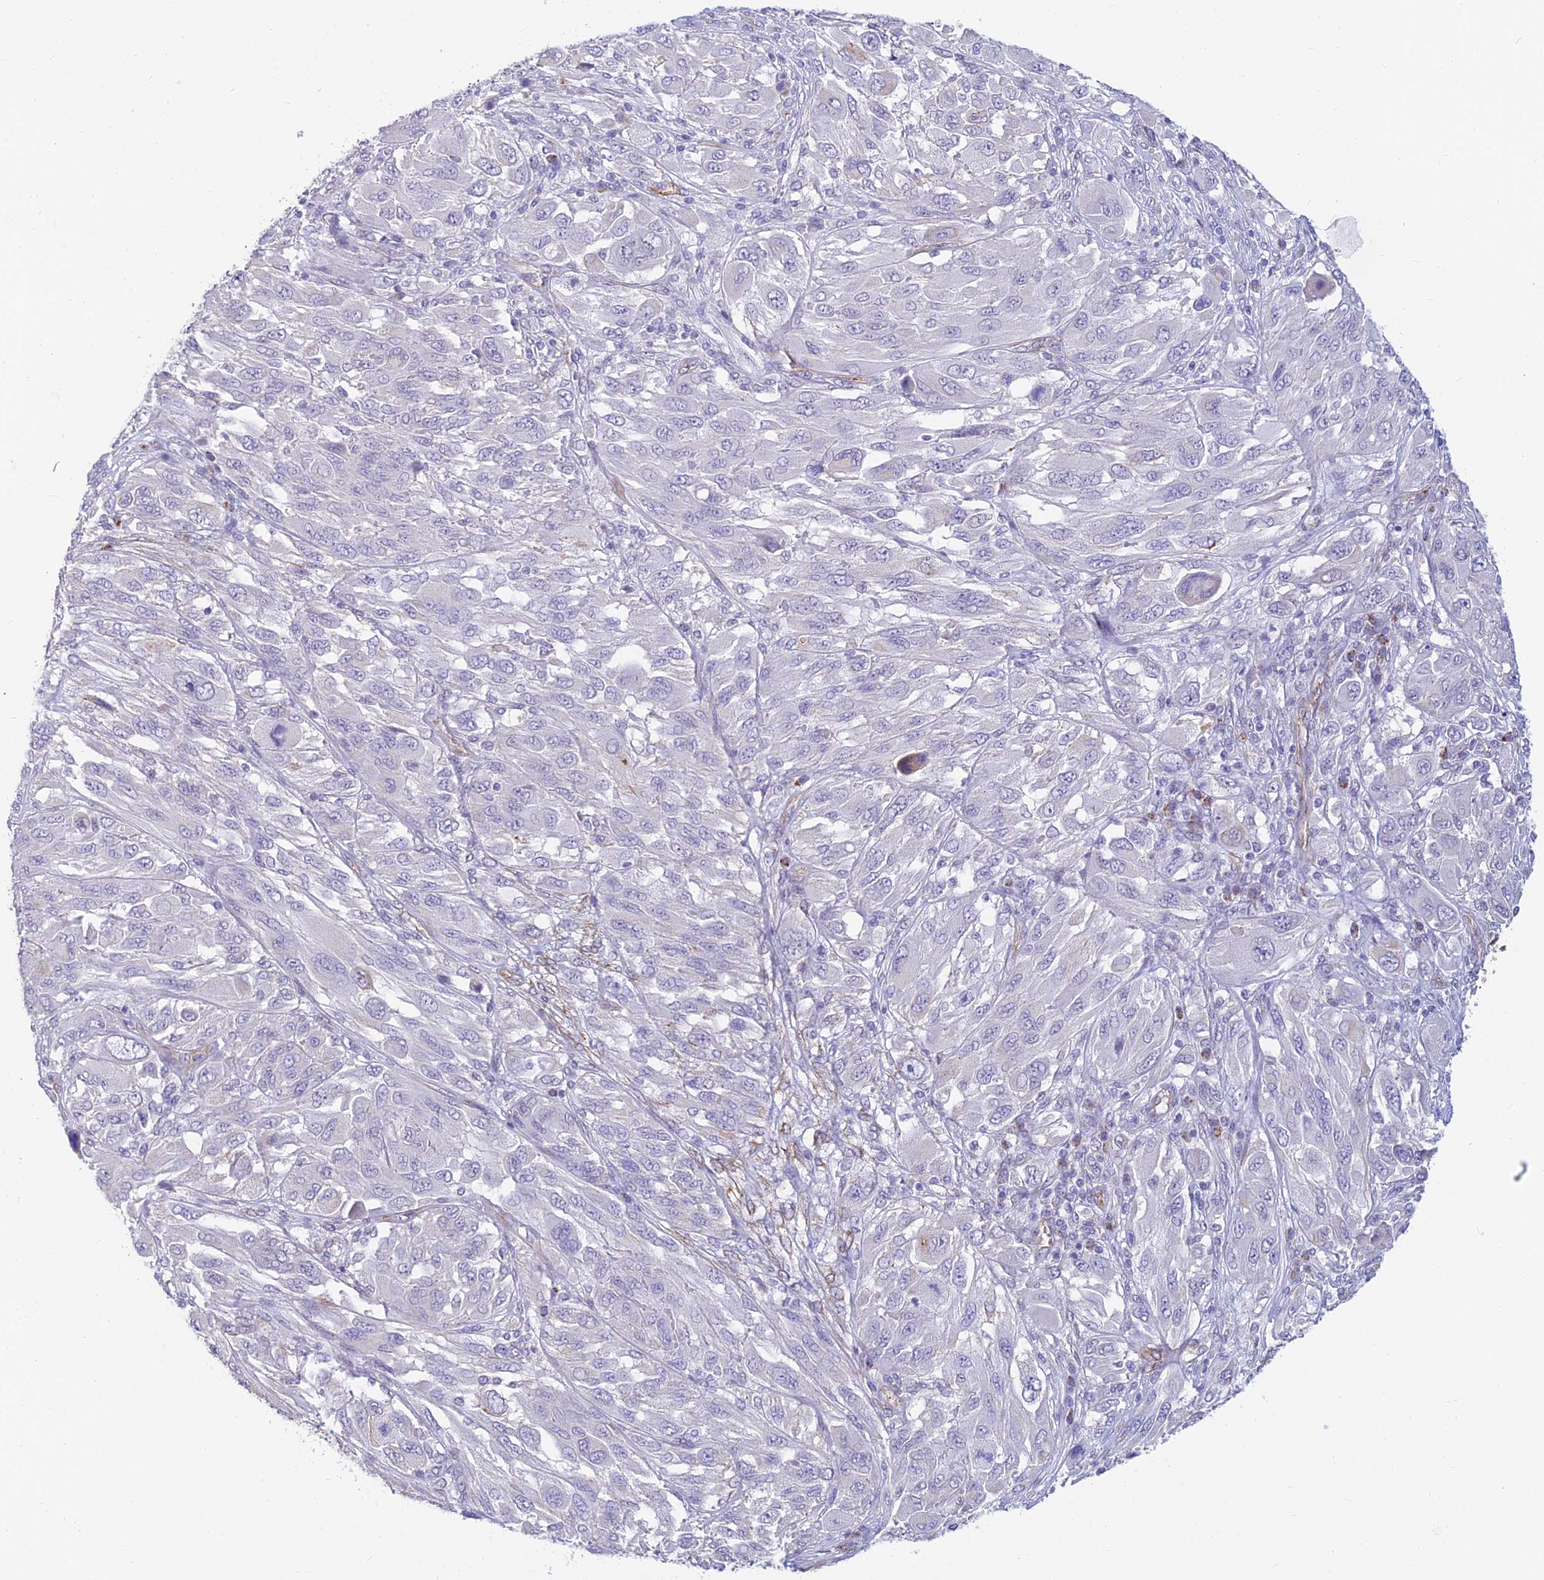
{"staining": {"intensity": "negative", "quantity": "none", "location": "none"}, "tissue": "melanoma", "cell_type": "Tumor cells", "image_type": "cancer", "snomed": [{"axis": "morphology", "description": "Malignant melanoma, NOS"}, {"axis": "topography", "description": "Skin"}], "caption": "High magnification brightfield microscopy of malignant melanoma stained with DAB (brown) and counterstained with hematoxylin (blue): tumor cells show no significant expression.", "gene": "ALDH1L2", "patient": {"sex": "female", "age": 91}}